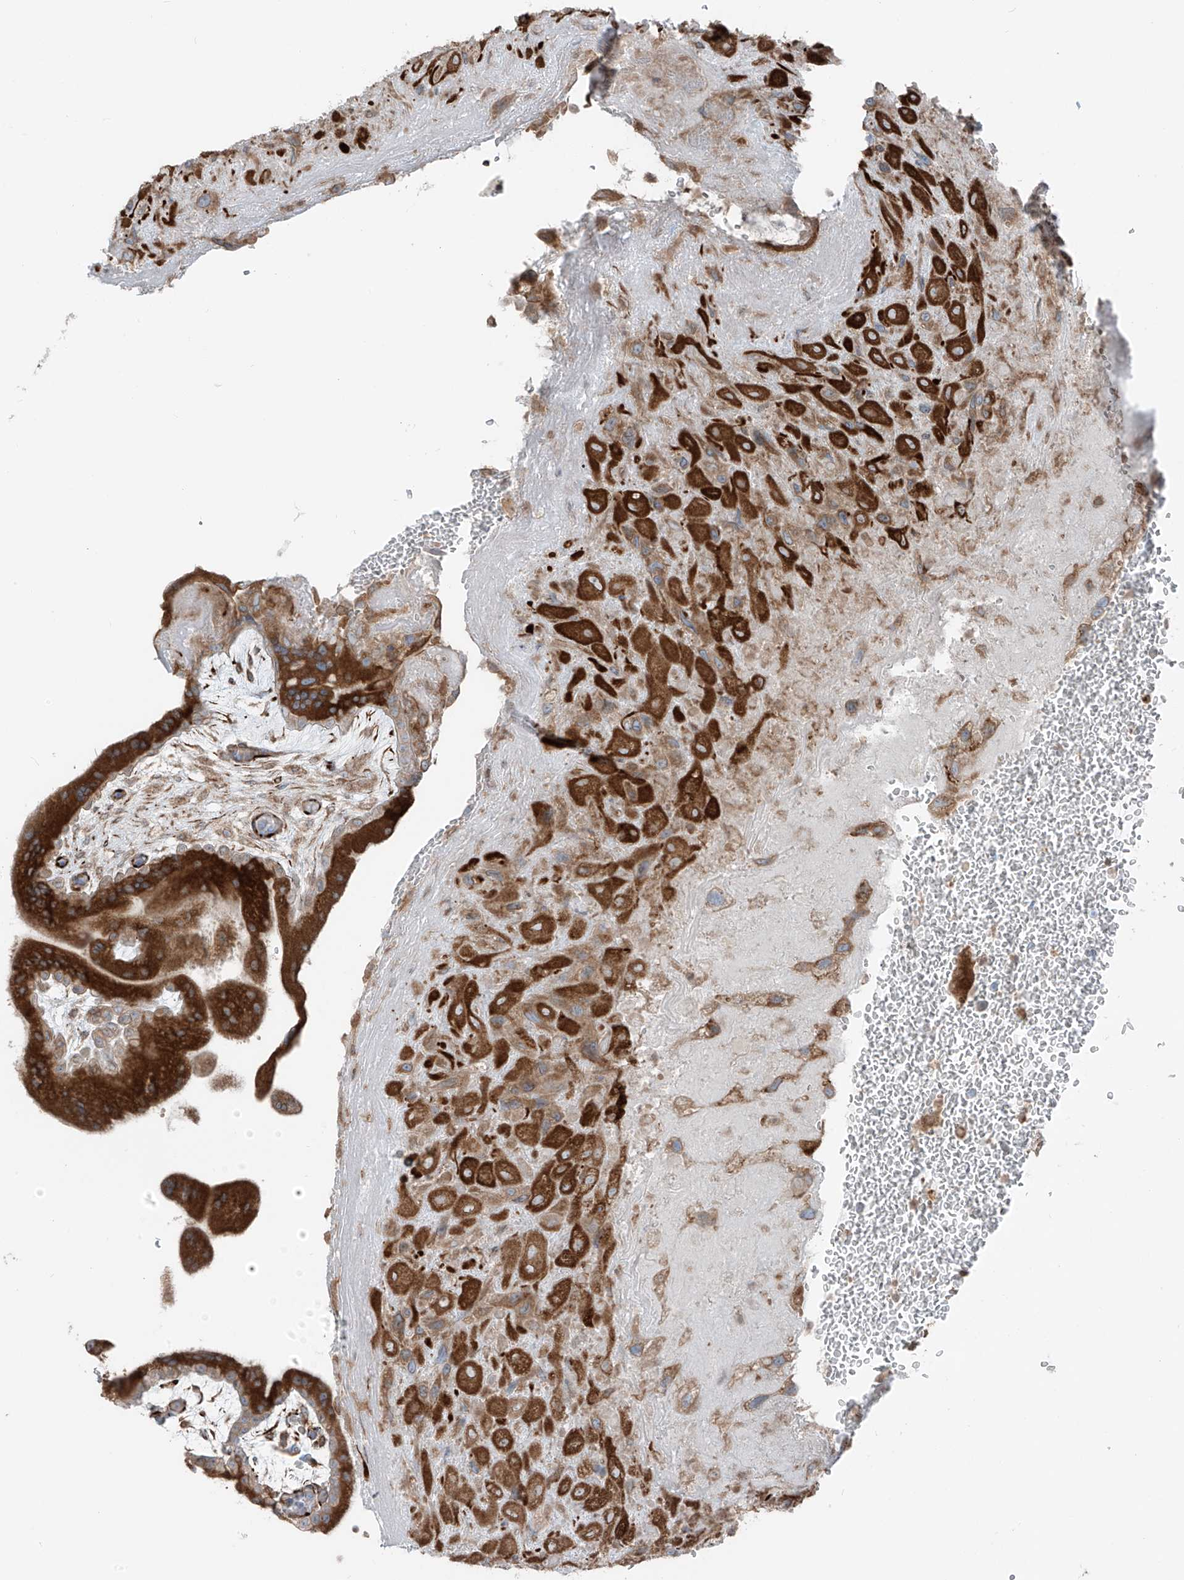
{"staining": {"intensity": "strong", "quantity": ">75%", "location": "cytoplasmic/membranous"}, "tissue": "placenta", "cell_type": "Decidual cells", "image_type": "normal", "snomed": [{"axis": "morphology", "description": "Normal tissue, NOS"}, {"axis": "topography", "description": "Placenta"}], "caption": "This is an image of immunohistochemistry staining of benign placenta, which shows strong staining in the cytoplasmic/membranous of decidual cells.", "gene": "ERLEC1", "patient": {"sex": "female", "age": 35}}